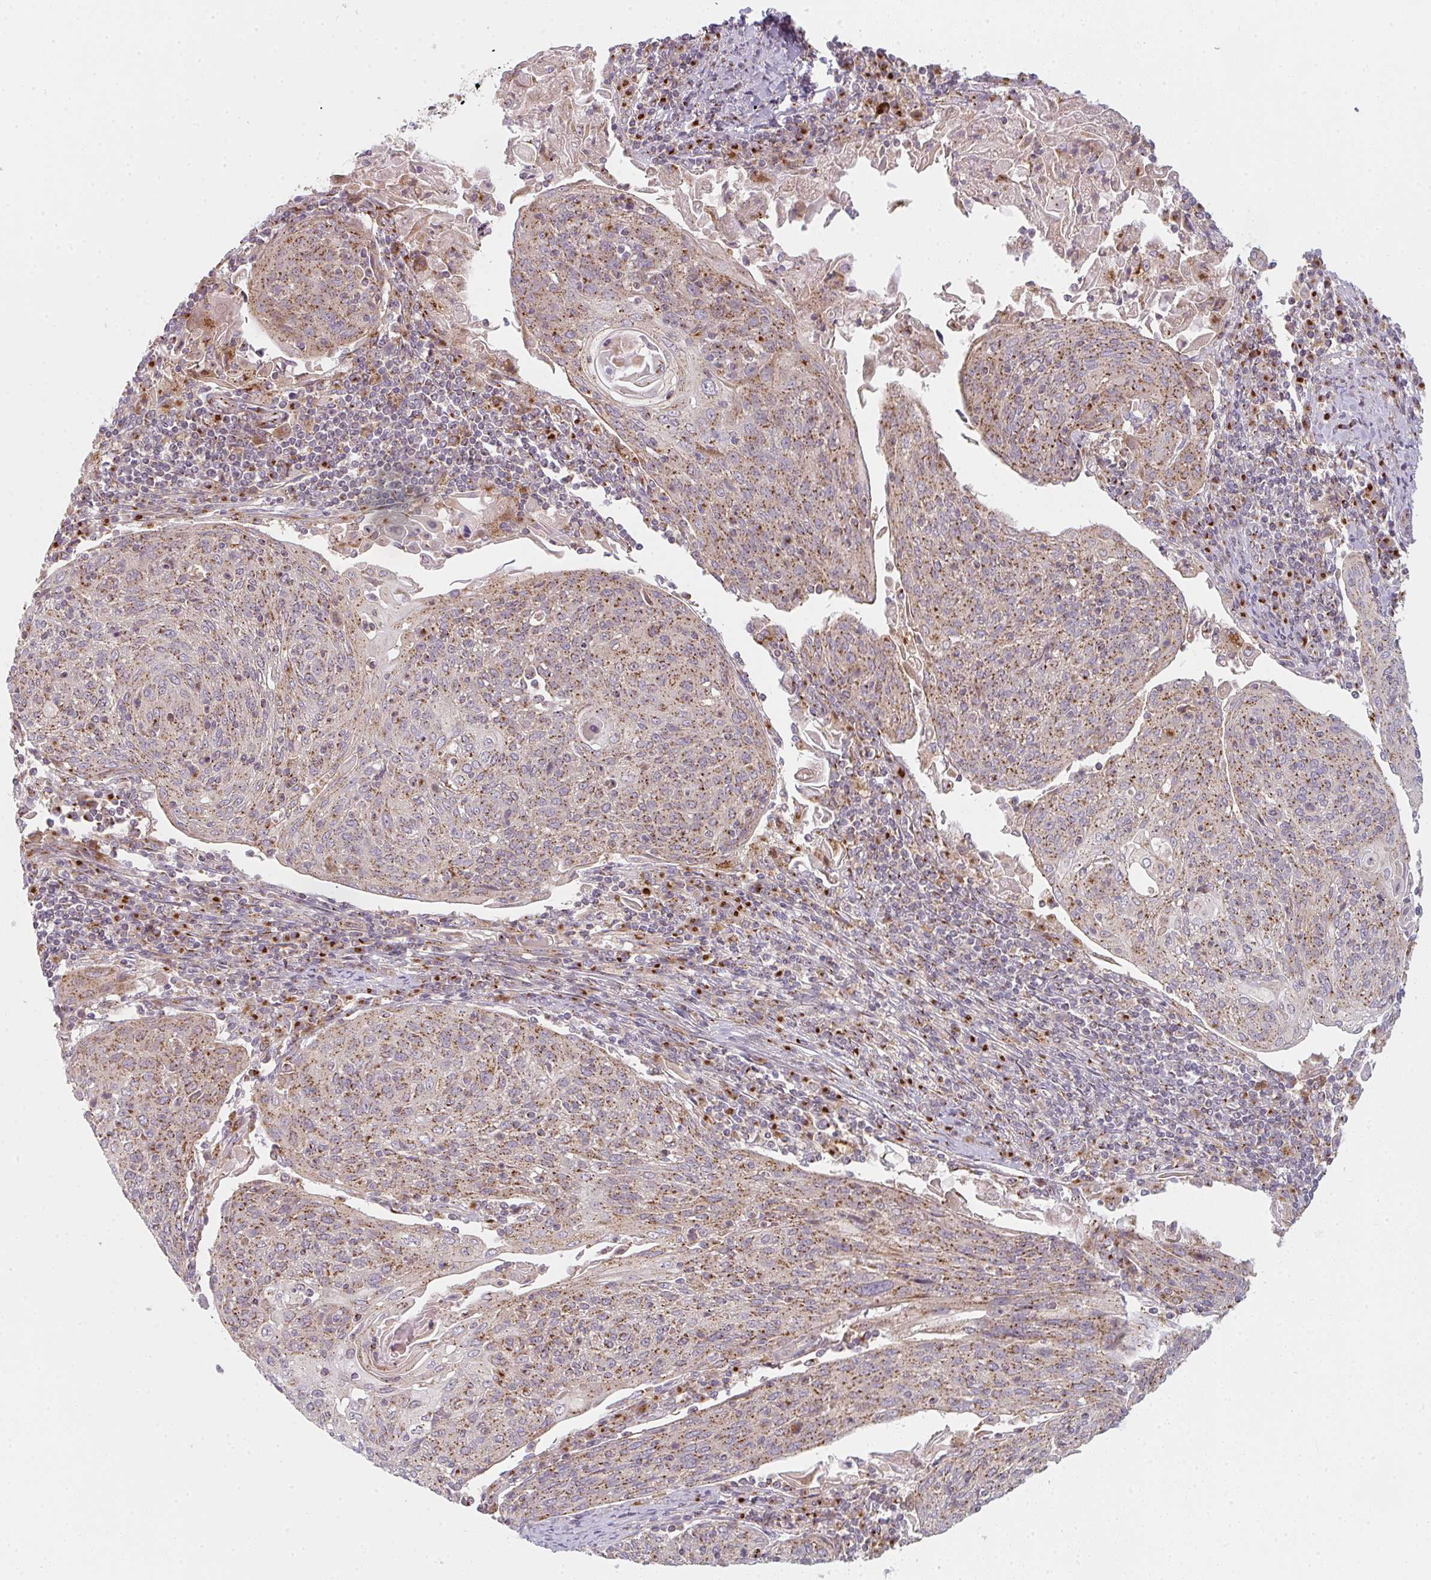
{"staining": {"intensity": "moderate", "quantity": ">75%", "location": "cytoplasmic/membranous"}, "tissue": "cervical cancer", "cell_type": "Tumor cells", "image_type": "cancer", "snomed": [{"axis": "morphology", "description": "Squamous cell carcinoma, NOS"}, {"axis": "topography", "description": "Cervix"}], "caption": "Cervical cancer (squamous cell carcinoma) stained with immunohistochemistry (IHC) exhibits moderate cytoplasmic/membranous expression in about >75% of tumor cells.", "gene": "GVQW3", "patient": {"sex": "female", "age": 67}}